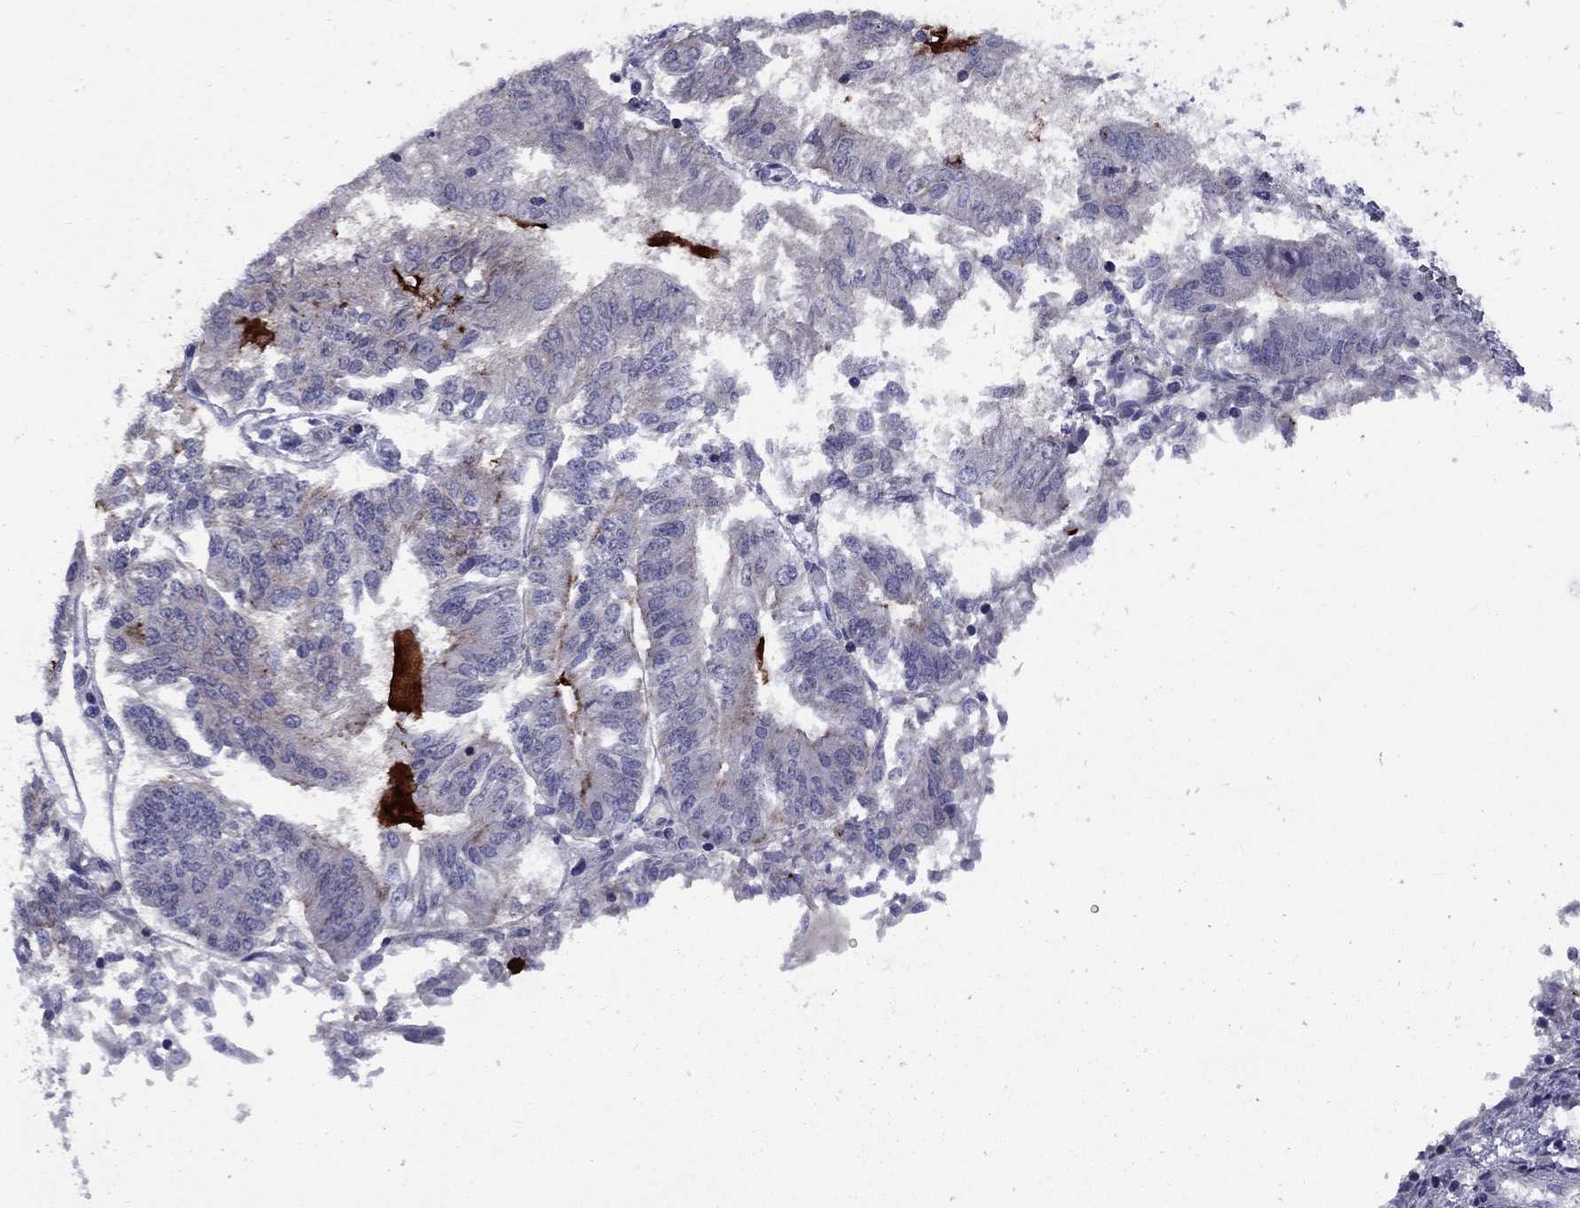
{"staining": {"intensity": "negative", "quantity": "none", "location": "none"}, "tissue": "endometrial cancer", "cell_type": "Tumor cells", "image_type": "cancer", "snomed": [{"axis": "morphology", "description": "Adenocarcinoma, NOS"}, {"axis": "topography", "description": "Endometrium"}], "caption": "This image is of adenocarcinoma (endometrial) stained with IHC to label a protein in brown with the nuclei are counter-stained blue. There is no staining in tumor cells. Nuclei are stained in blue.", "gene": "SNTA1", "patient": {"sex": "female", "age": 58}}